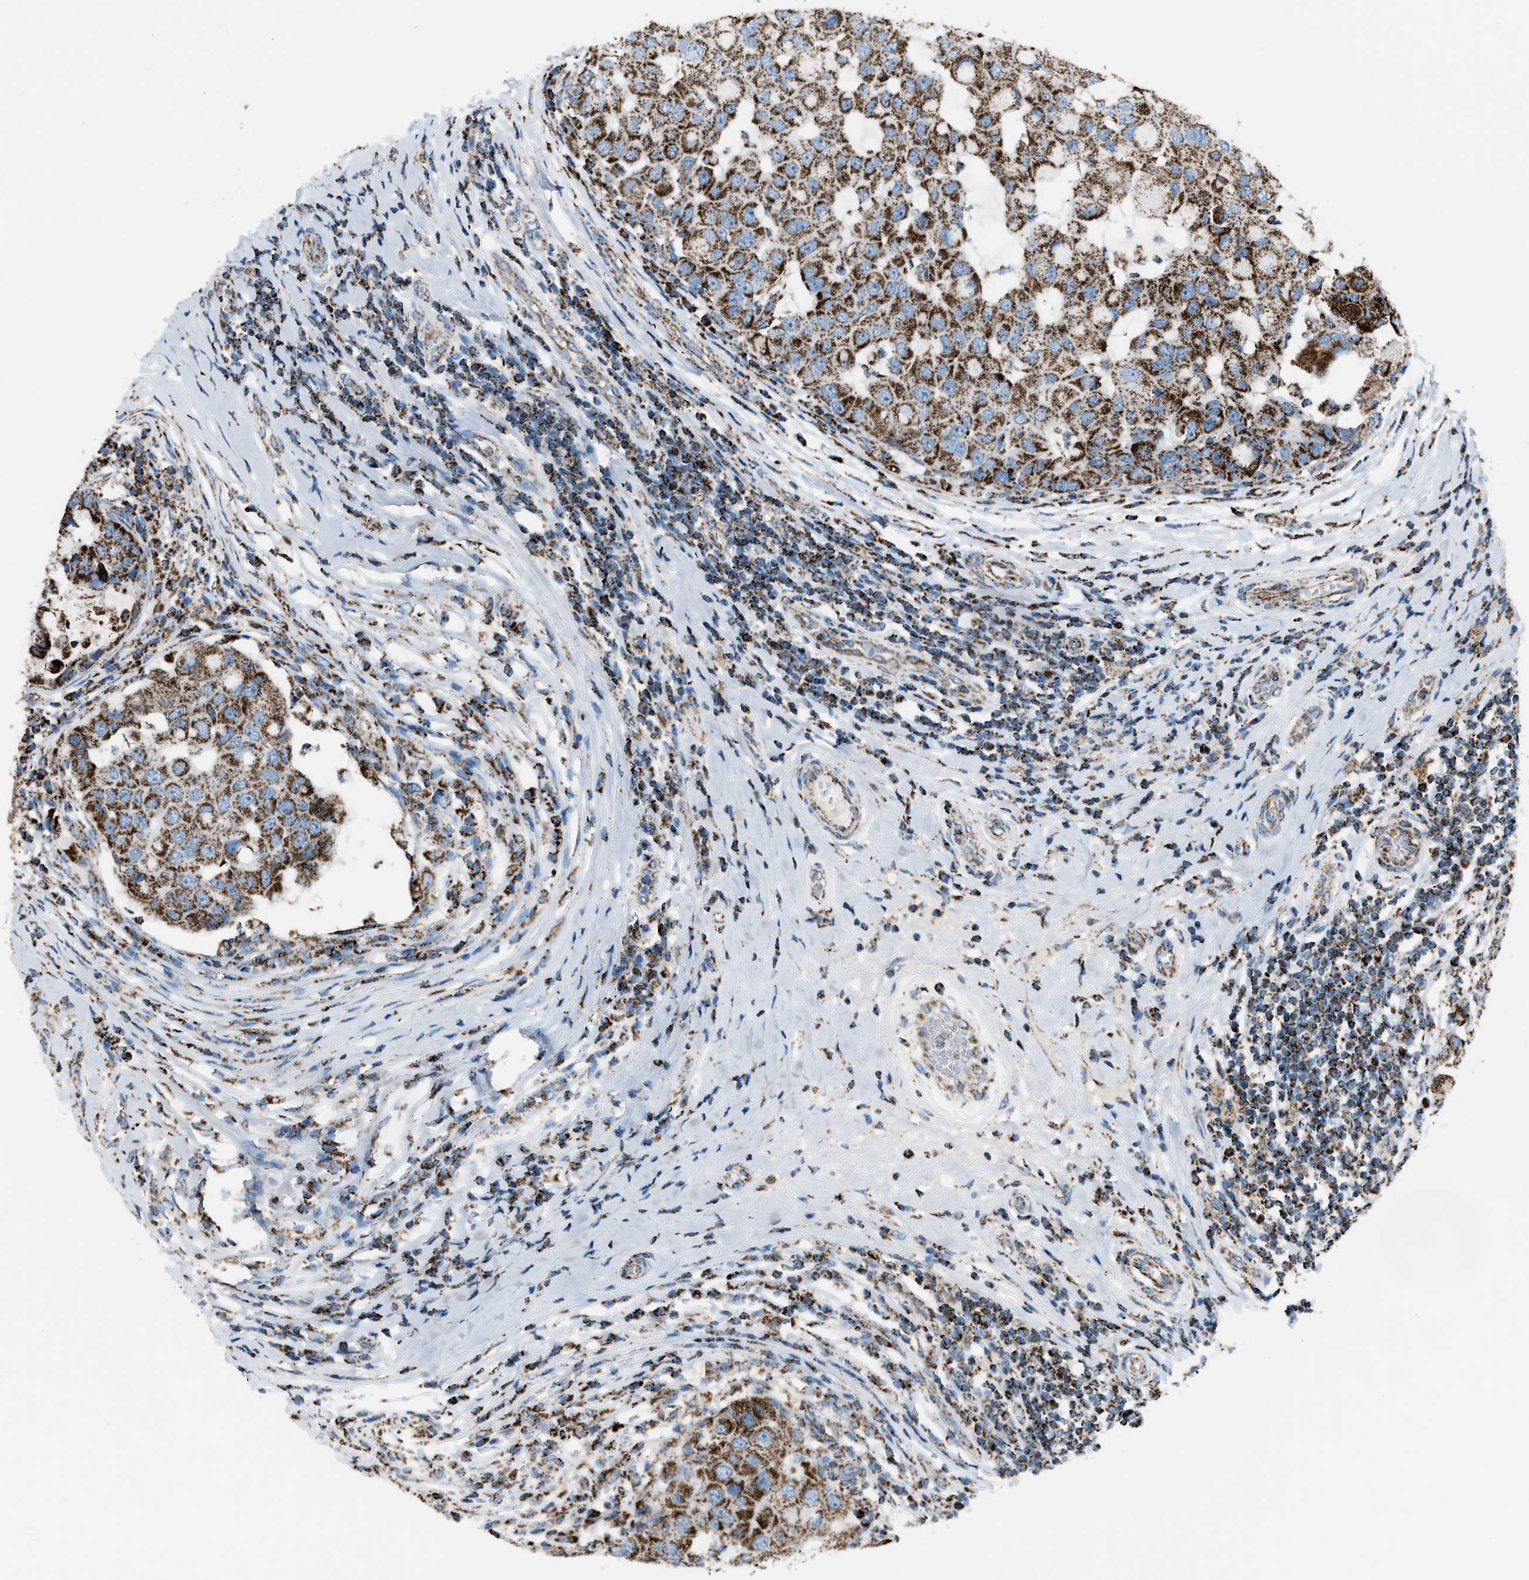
{"staining": {"intensity": "strong", "quantity": ">75%", "location": "cytoplasmic/membranous"}, "tissue": "breast cancer", "cell_type": "Tumor cells", "image_type": "cancer", "snomed": [{"axis": "morphology", "description": "Duct carcinoma"}, {"axis": "topography", "description": "Breast"}], "caption": "Brown immunohistochemical staining in breast invasive ductal carcinoma shows strong cytoplasmic/membranous staining in approximately >75% of tumor cells. The staining is performed using DAB (3,3'-diaminobenzidine) brown chromogen to label protein expression. The nuclei are counter-stained blue using hematoxylin.", "gene": "MDH2", "patient": {"sex": "female", "age": 27}}